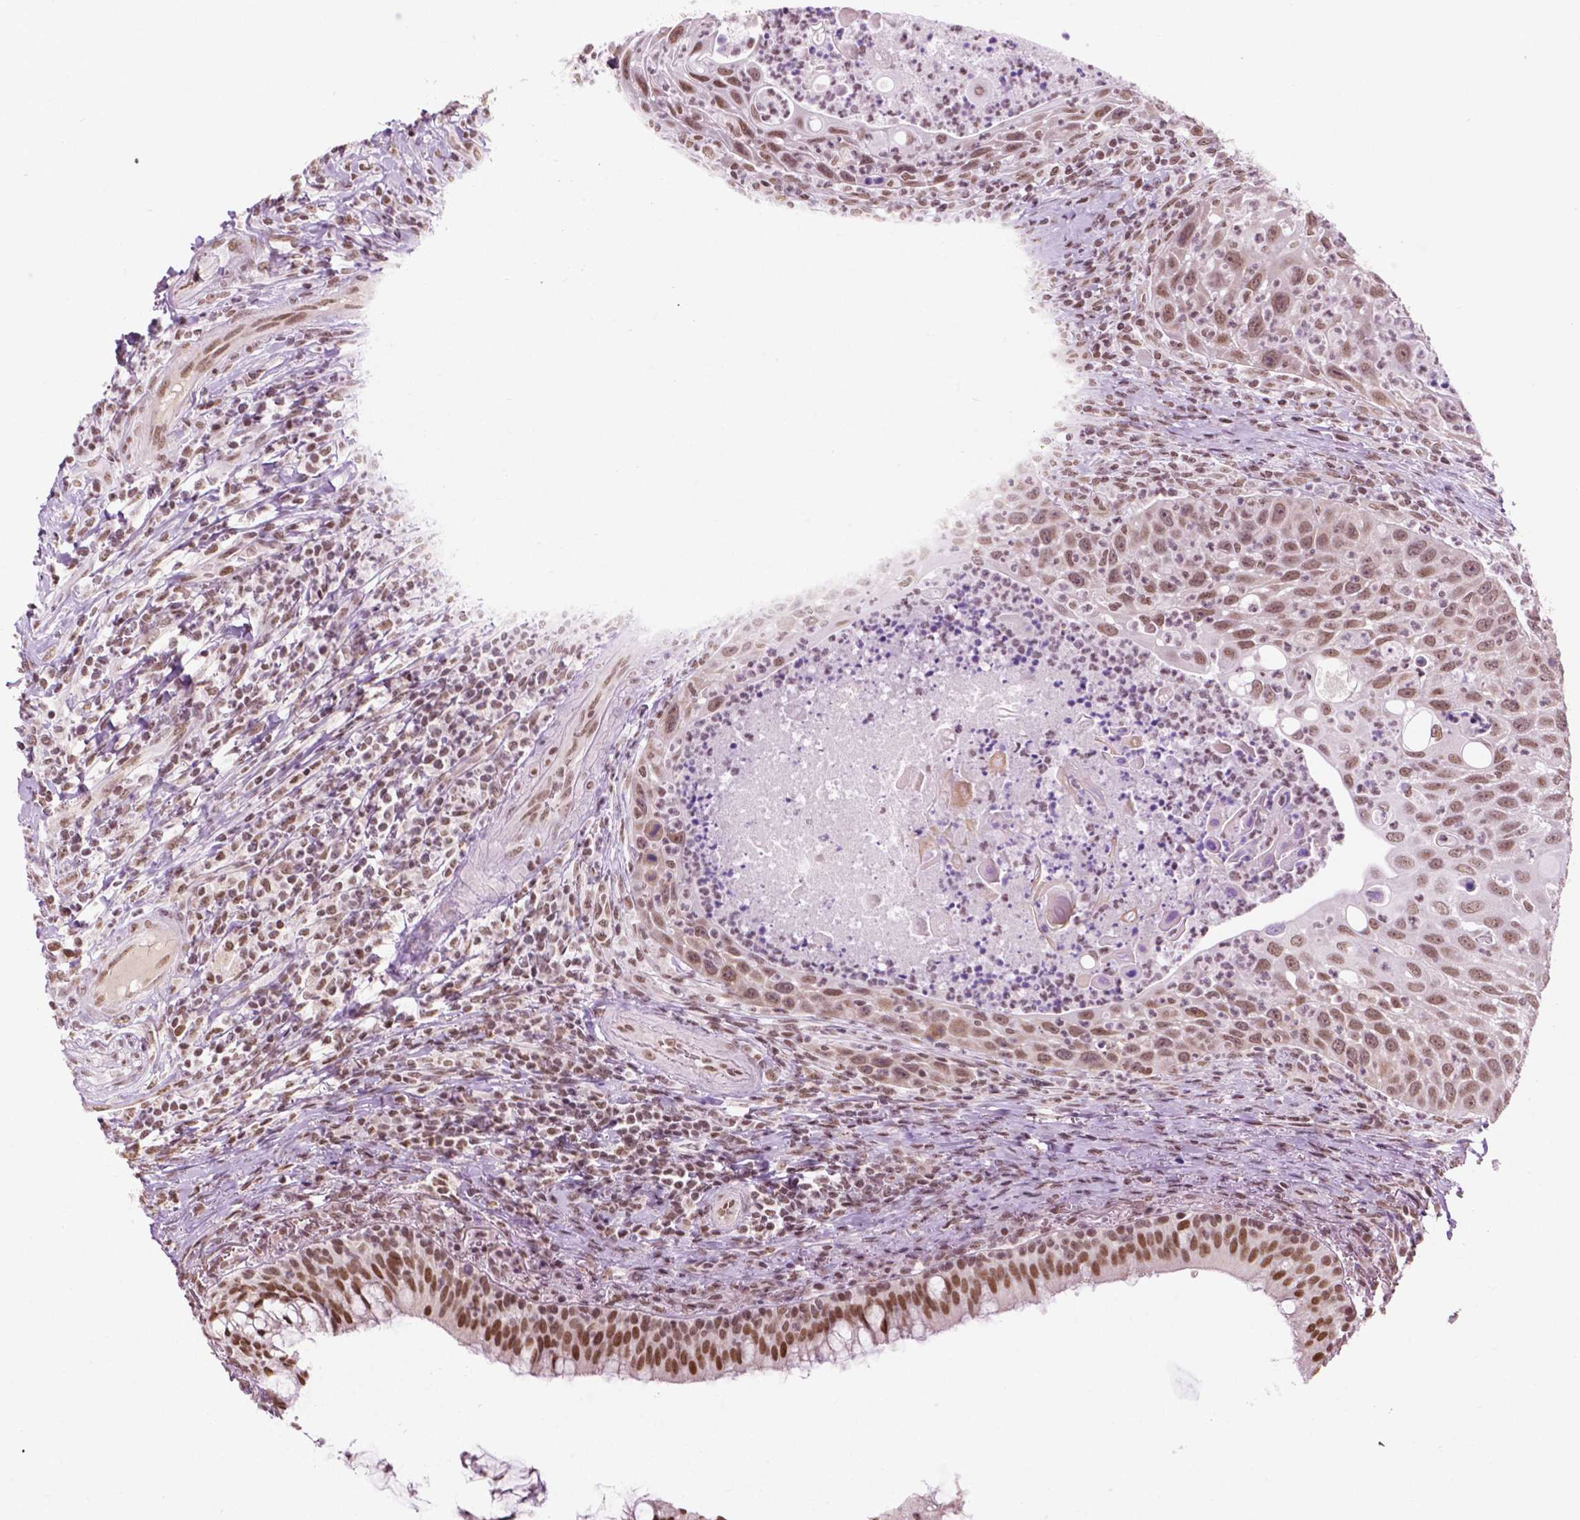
{"staining": {"intensity": "moderate", "quantity": ">75%", "location": "nuclear"}, "tissue": "head and neck cancer", "cell_type": "Tumor cells", "image_type": "cancer", "snomed": [{"axis": "morphology", "description": "Squamous cell carcinoma, NOS"}, {"axis": "topography", "description": "Head-Neck"}], "caption": "This image reveals head and neck cancer (squamous cell carcinoma) stained with IHC to label a protein in brown. The nuclear of tumor cells show moderate positivity for the protein. Nuclei are counter-stained blue.", "gene": "COL23A1", "patient": {"sex": "male", "age": 69}}